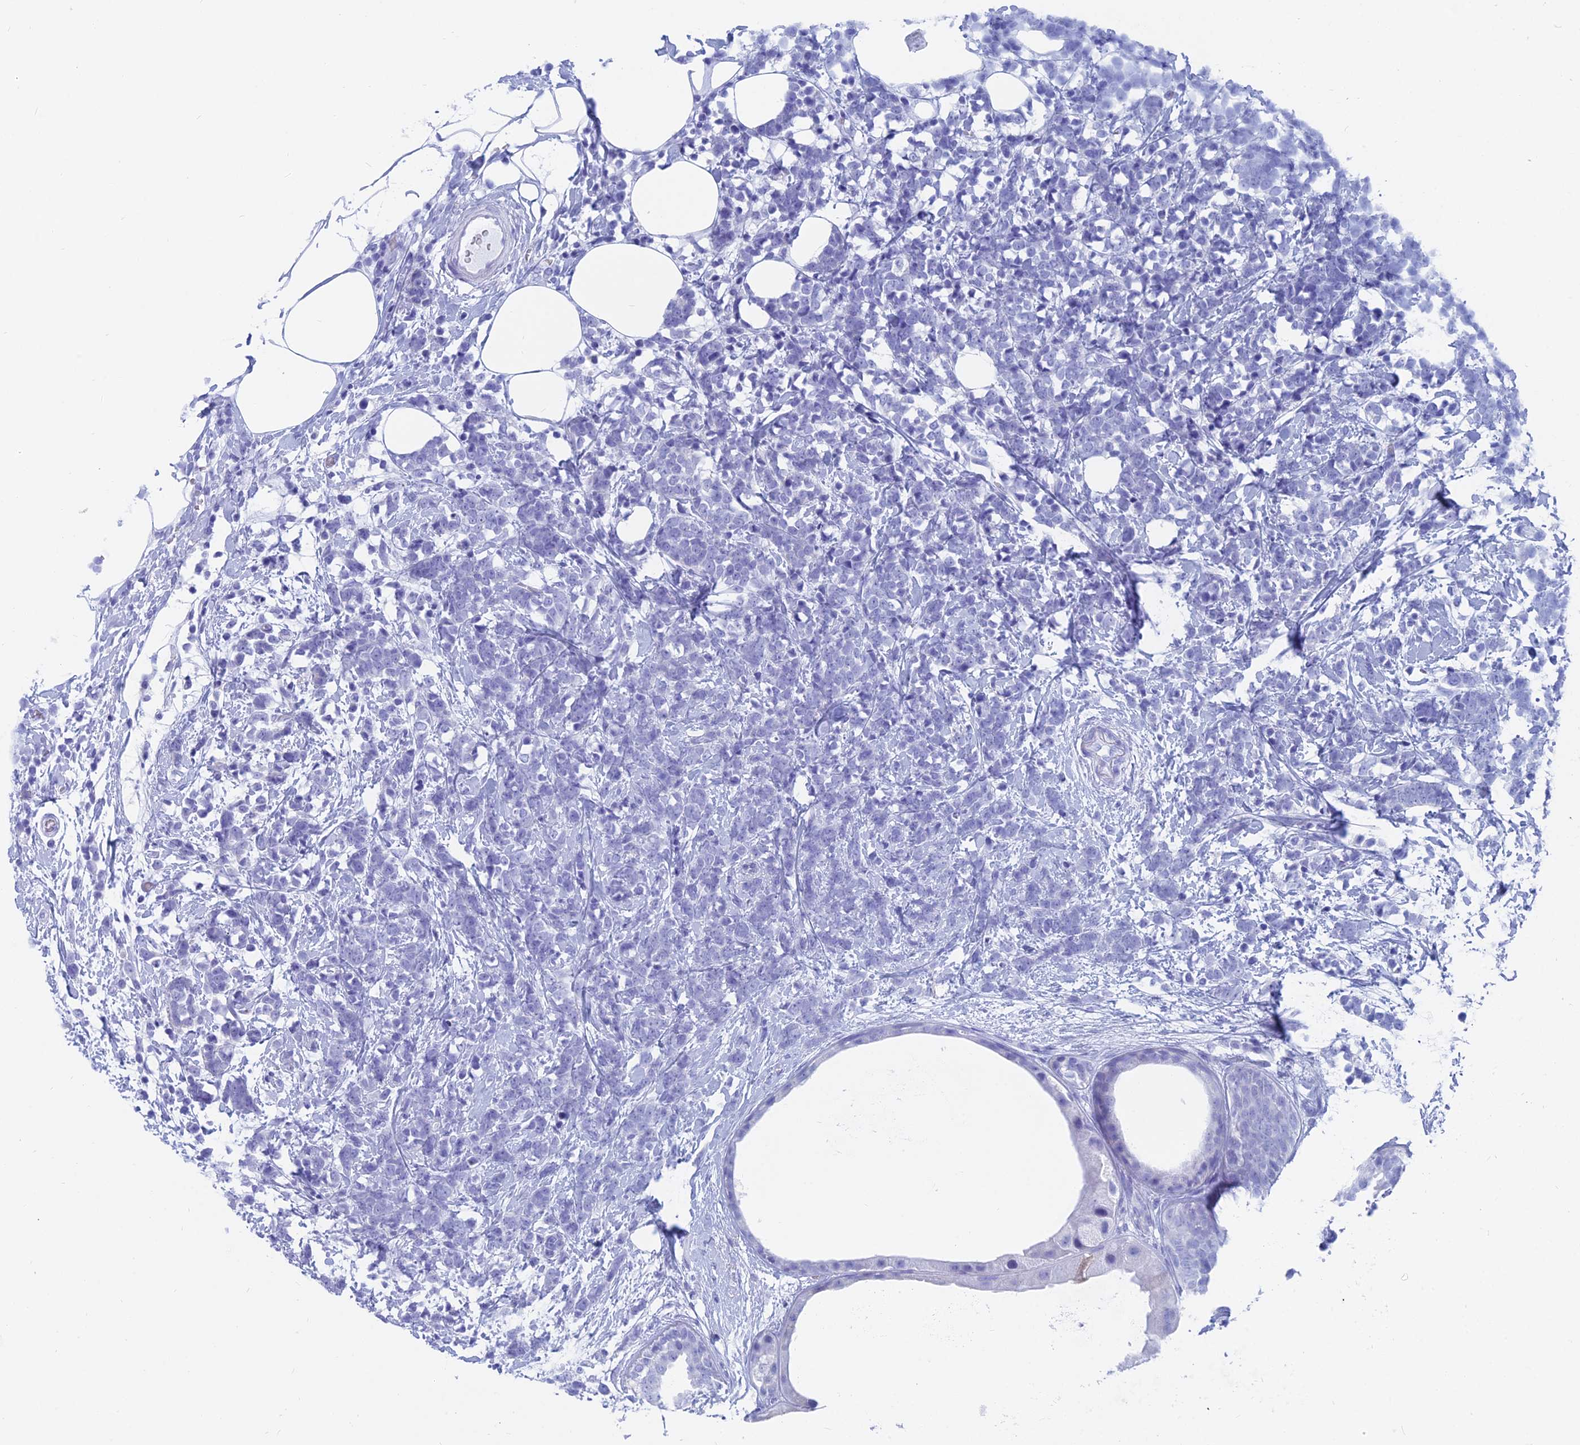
{"staining": {"intensity": "negative", "quantity": "none", "location": "none"}, "tissue": "breast cancer", "cell_type": "Tumor cells", "image_type": "cancer", "snomed": [{"axis": "morphology", "description": "Lobular carcinoma"}, {"axis": "topography", "description": "Breast"}], "caption": "High magnification brightfield microscopy of breast cancer (lobular carcinoma) stained with DAB (3,3'-diaminobenzidine) (brown) and counterstained with hematoxylin (blue): tumor cells show no significant positivity. The staining was performed using DAB to visualize the protein expression in brown, while the nuclei were stained in blue with hematoxylin (Magnification: 20x).", "gene": "CAPS", "patient": {"sex": "female", "age": 58}}